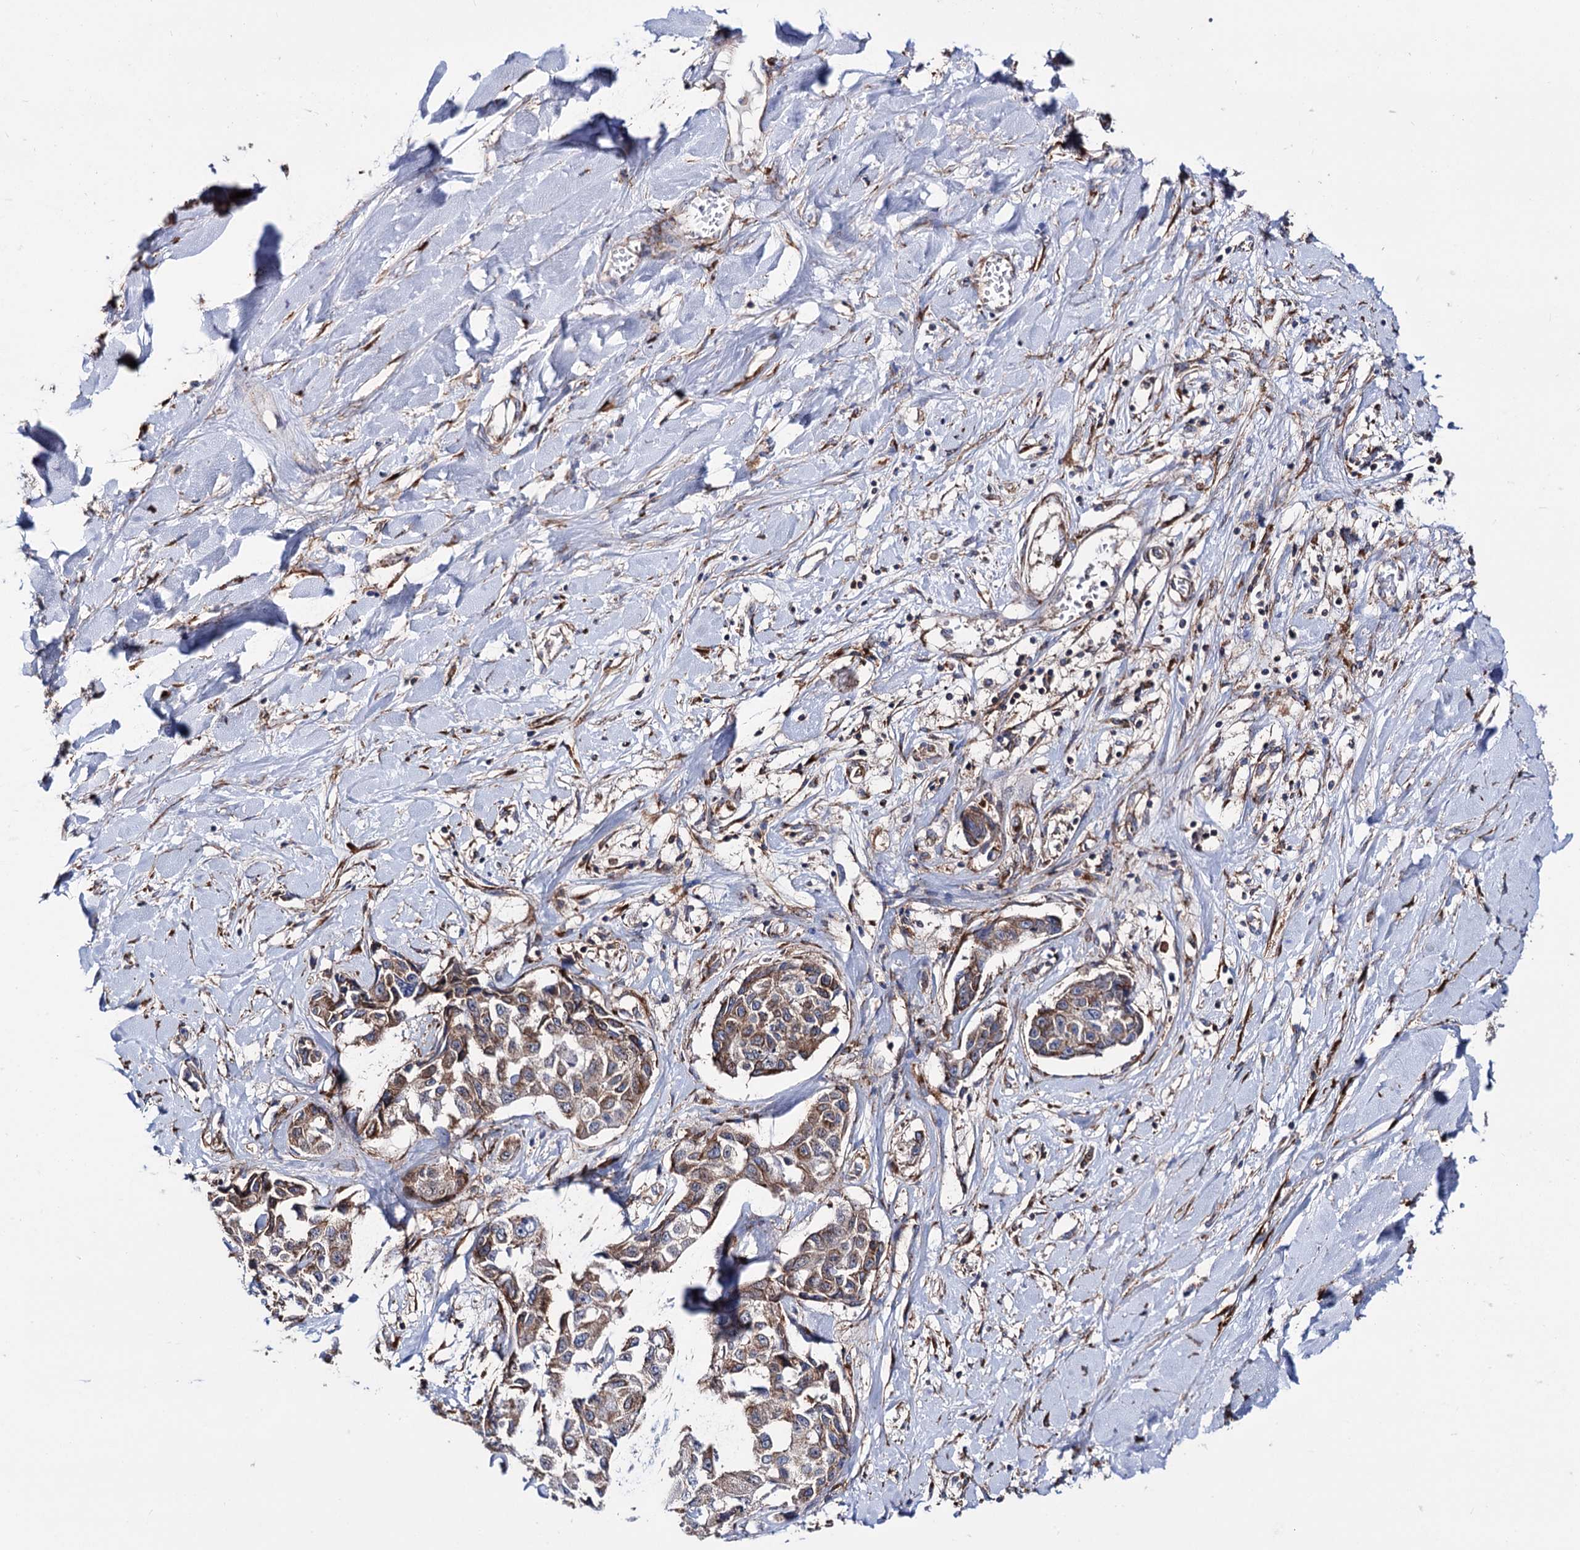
{"staining": {"intensity": "moderate", "quantity": ">75%", "location": "cytoplasmic/membranous"}, "tissue": "liver cancer", "cell_type": "Tumor cells", "image_type": "cancer", "snomed": [{"axis": "morphology", "description": "Cholangiocarcinoma"}, {"axis": "topography", "description": "Liver"}], "caption": "IHC (DAB (3,3'-diaminobenzidine)) staining of cholangiocarcinoma (liver) shows moderate cytoplasmic/membranous protein expression in about >75% of tumor cells. The staining was performed using DAB, with brown indicating positive protein expression. Nuclei are stained blue with hematoxylin.", "gene": "DEF6", "patient": {"sex": "male", "age": 59}}